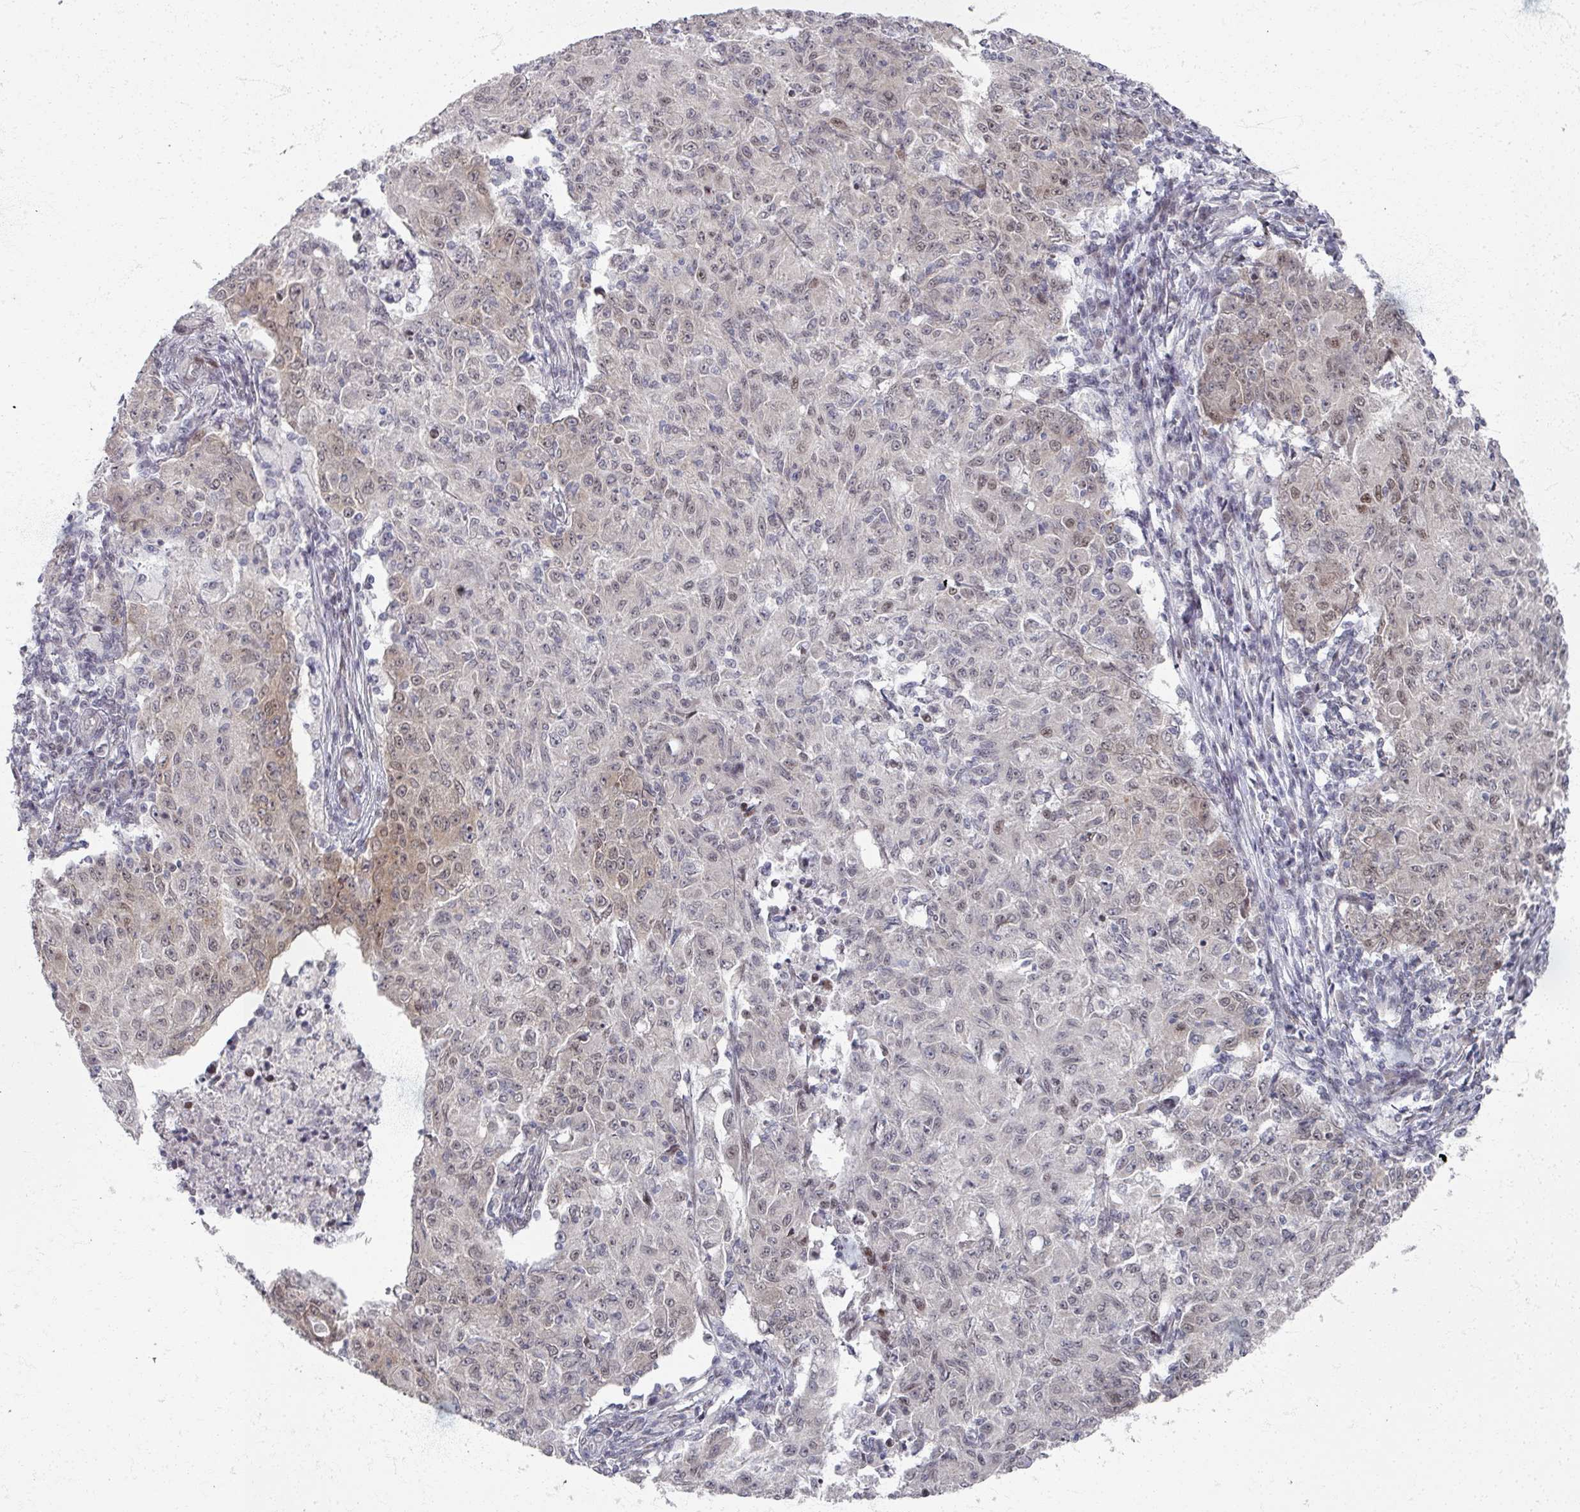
{"staining": {"intensity": "weak", "quantity": "25%-75%", "location": "nuclear"}, "tissue": "ovarian cancer", "cell_type": "Tumor cells", "image_type": "cancer", "snomed": [{"axis": "morphology", "description": "Carcinoma, endometroid"}, {"axis": "topography", "description": "Ovary"}], "caption": "Immunohistochemistry (IHC) micrograph of human ovarian cancer stained for a protein (brown), which displays low levels of weak nuclear staining in approximately 25%-75% of tumor cells.", "gene": "PSKH1", "patient": {"sex": "female", "age": 42}}